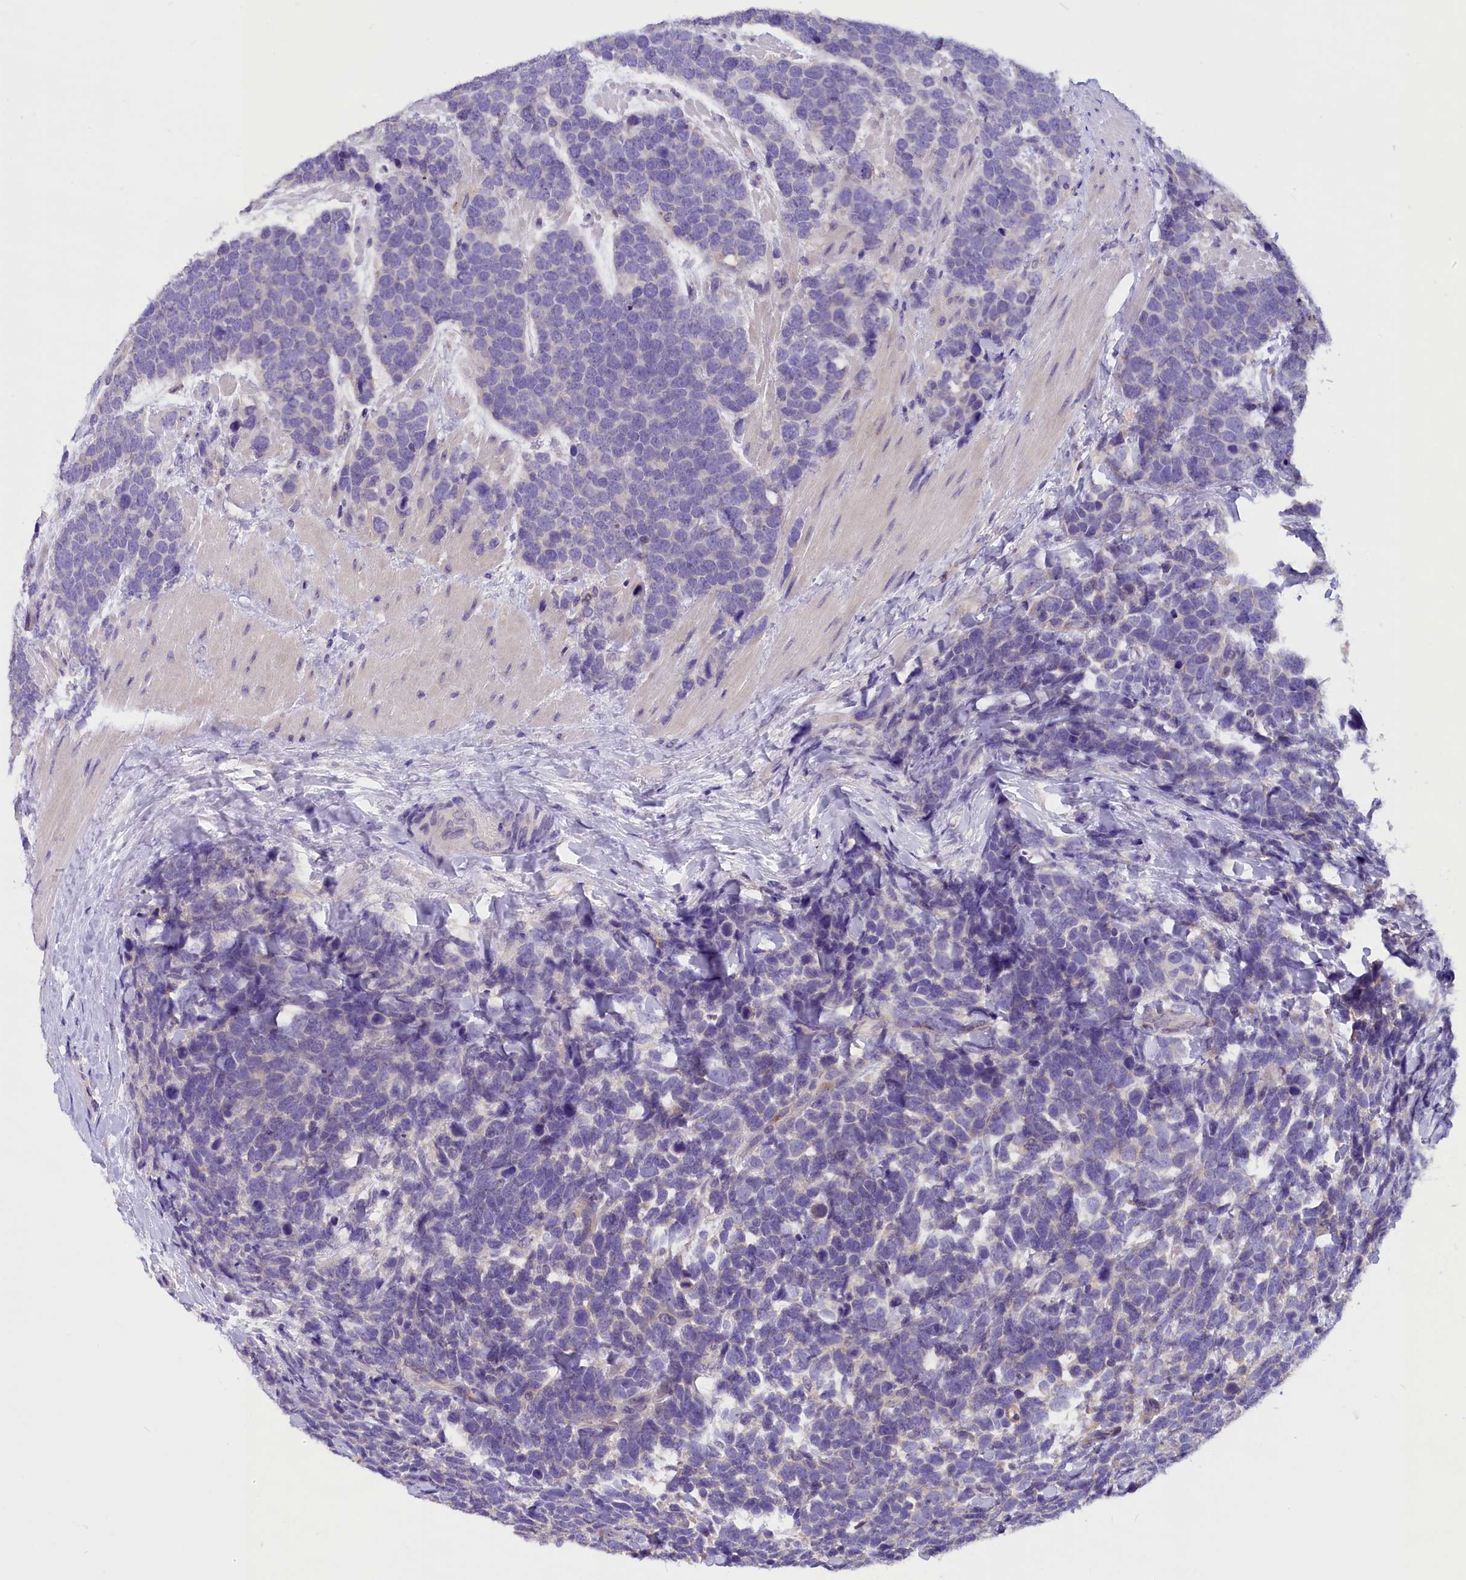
{"staining": {"intensity": "negative", "quantity": "none", "location": "none"}, "tissue": "urothelial cancer", "cell_type": "Tumor cells", "image_type": "cancer", "snomed": [{"axis": "morphology", "description": "Urothelial carcinoma, High grade"}, {"axis": "topography", "description": "Urinary bladder"}], "caption": "DAB (3,3'-diaminobenzidine) immunohistochemical staining of human urothelial cancer reveals no significant staining in tumor cells. (Immunohistochemistry, brightfield microscopy, high magnification).", "gene": "AP3B2", "patient": {"sex": "female", "age": 82}}